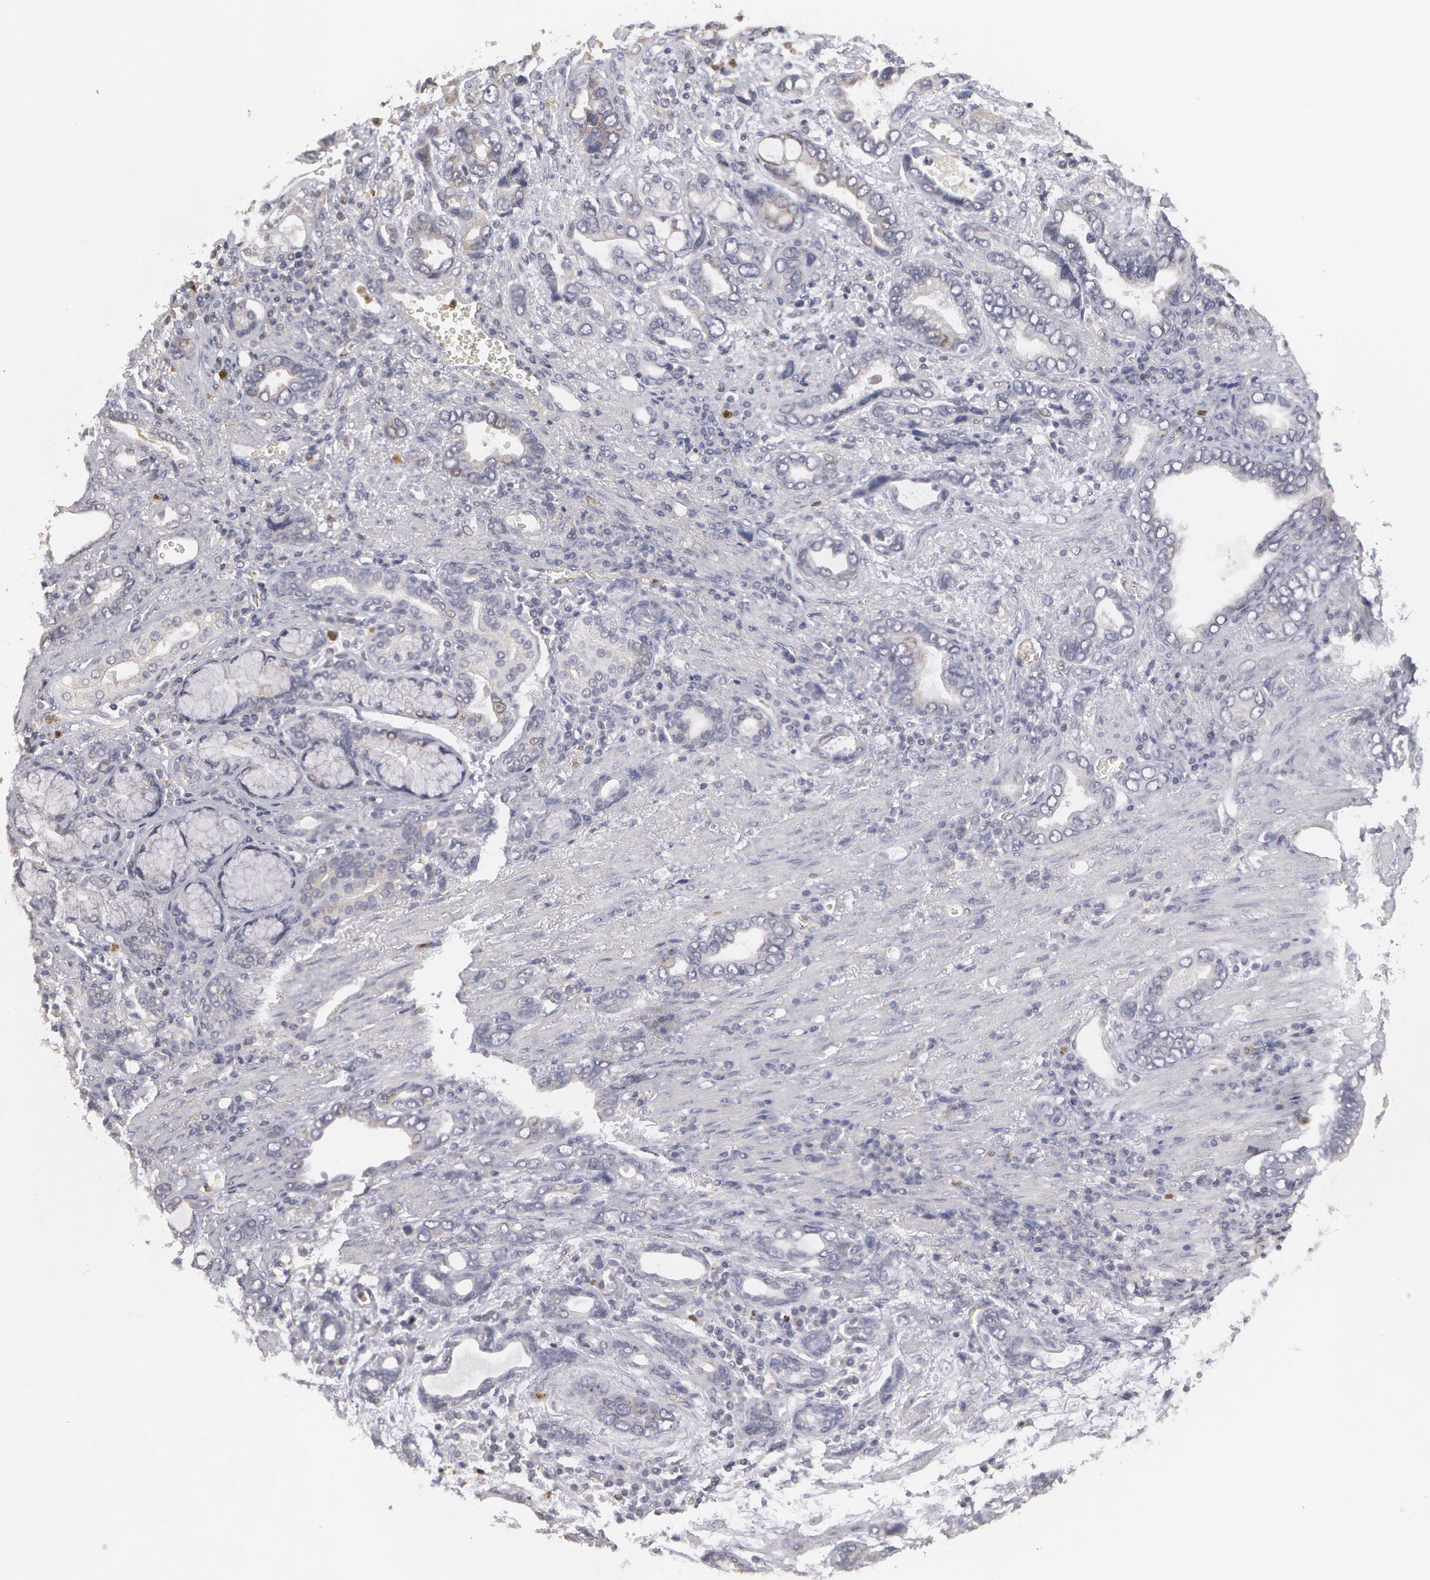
{"staining": {"intensity": "negative", "quantity": "none", "location": "none"}, "tissue": "stomach cancer", "cell_type": "Tumor cells", "image_type": "cancer", "snomed": [{"axis": "morphology", "description": "Adenocarcinoma, NOS"}, {"axis": "topography", "description": "Stomach"}], "caption": "The immunohistochemistry (IHC) photomicrograph has no significant positivity in tumor cells of stomach cancer tissue. The staining was performed using DAB to visualize the protein expression in brown, while the nuclei were stained in blue with hematoxylin (Magnification: 20x).", "gene": "CAT", "patient": {"sex": "male", "age": 78}}